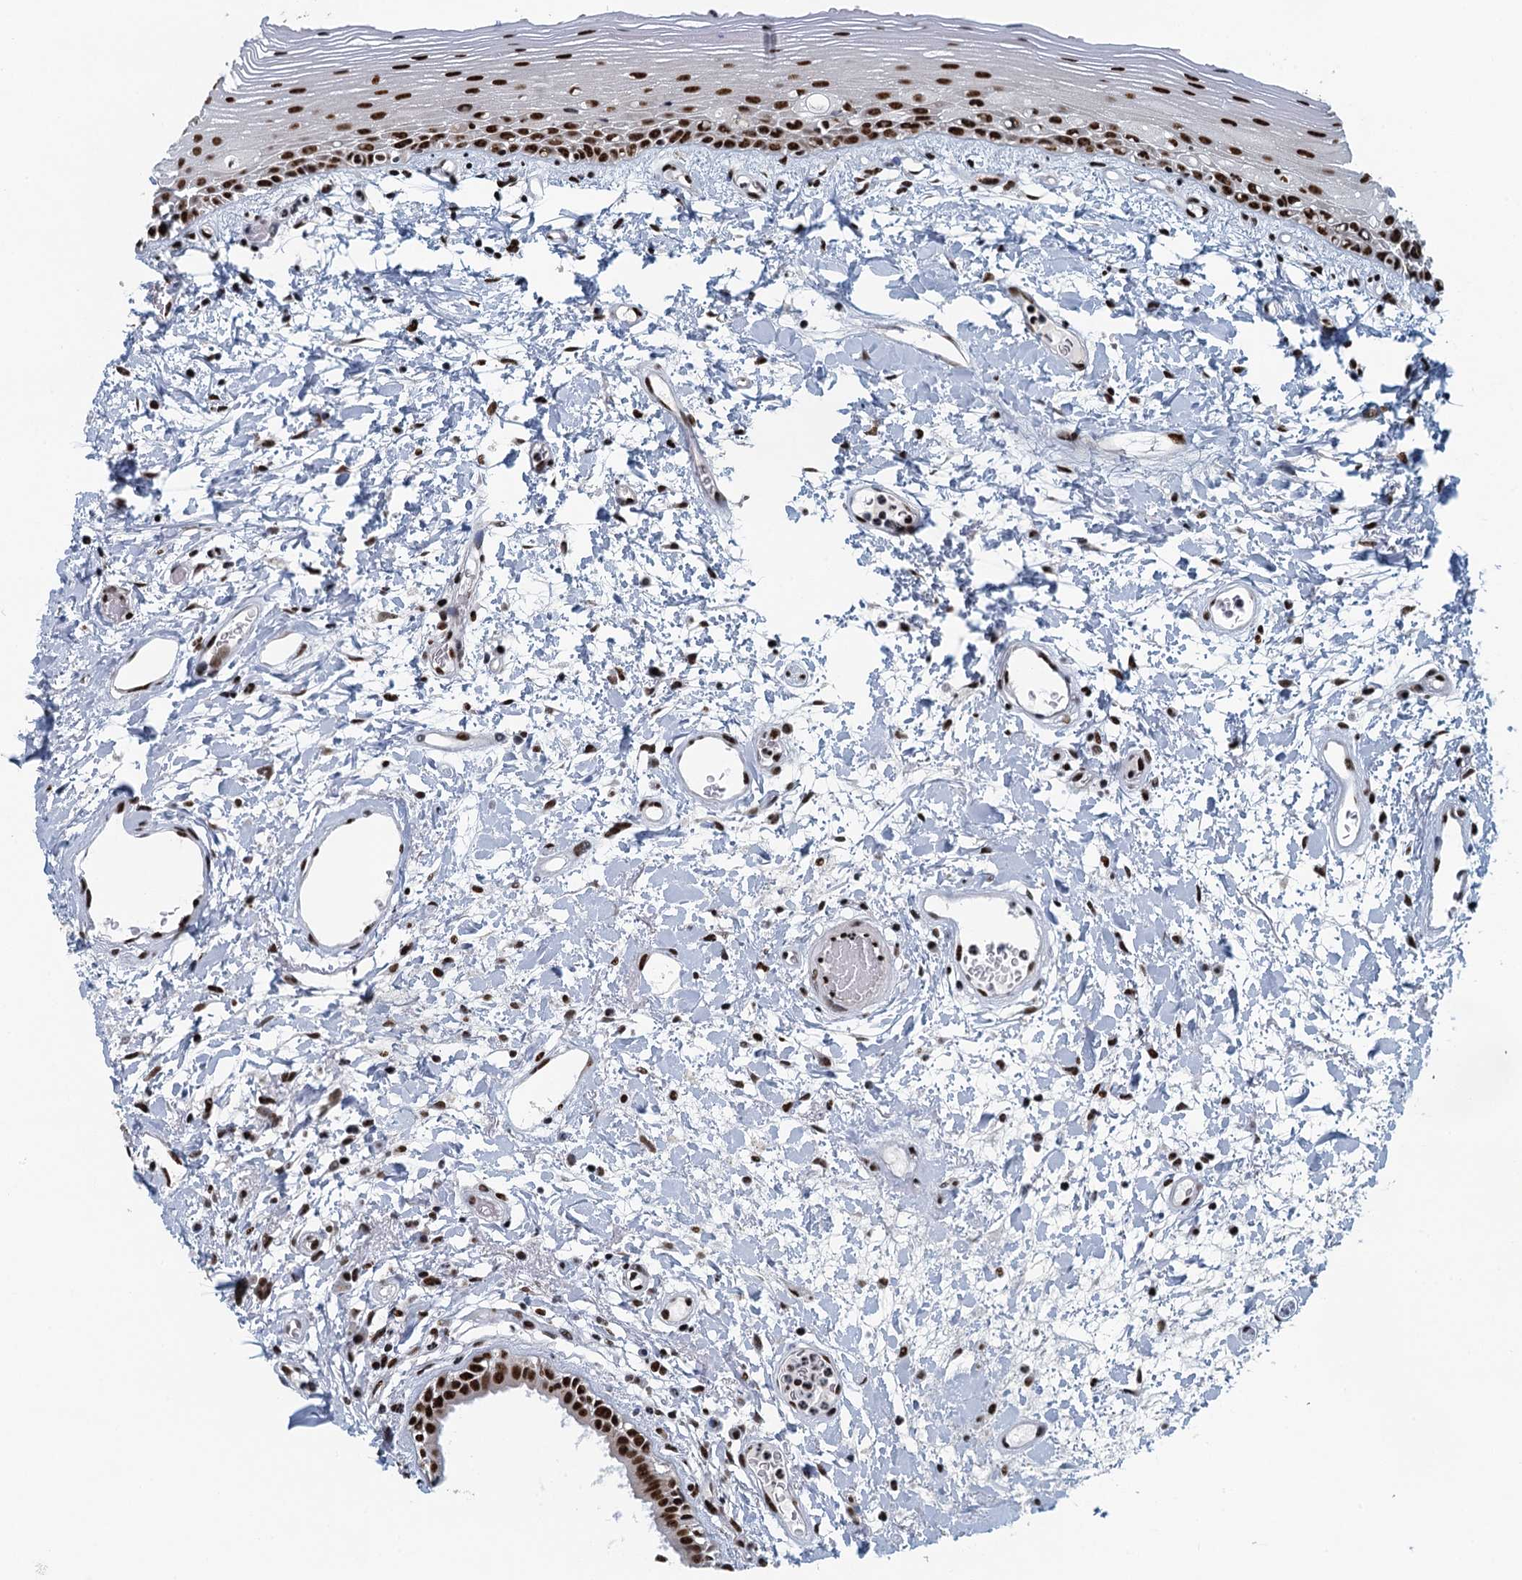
{"staining": {"intensity": "strong", "quantity": ">75%", "location": "nuclear"}, "tissue": "oral mucosa", "cell_type": "Squamous epithelial cells", "image_type": "normal", "snomed": [{"axis": "morphology", "description": "Normal tissue, NOS"}, {"axis": "topography", "description": "Oral tissue"}], "caption": "Immunohistochemical staining of benign human oral mucosa shows >75% levels of strong nuclear protein staining in approximately >75% of squamous epithelial cells.", "gene": "TTLL9", "patient": {"sex": "female", "age": 76}}